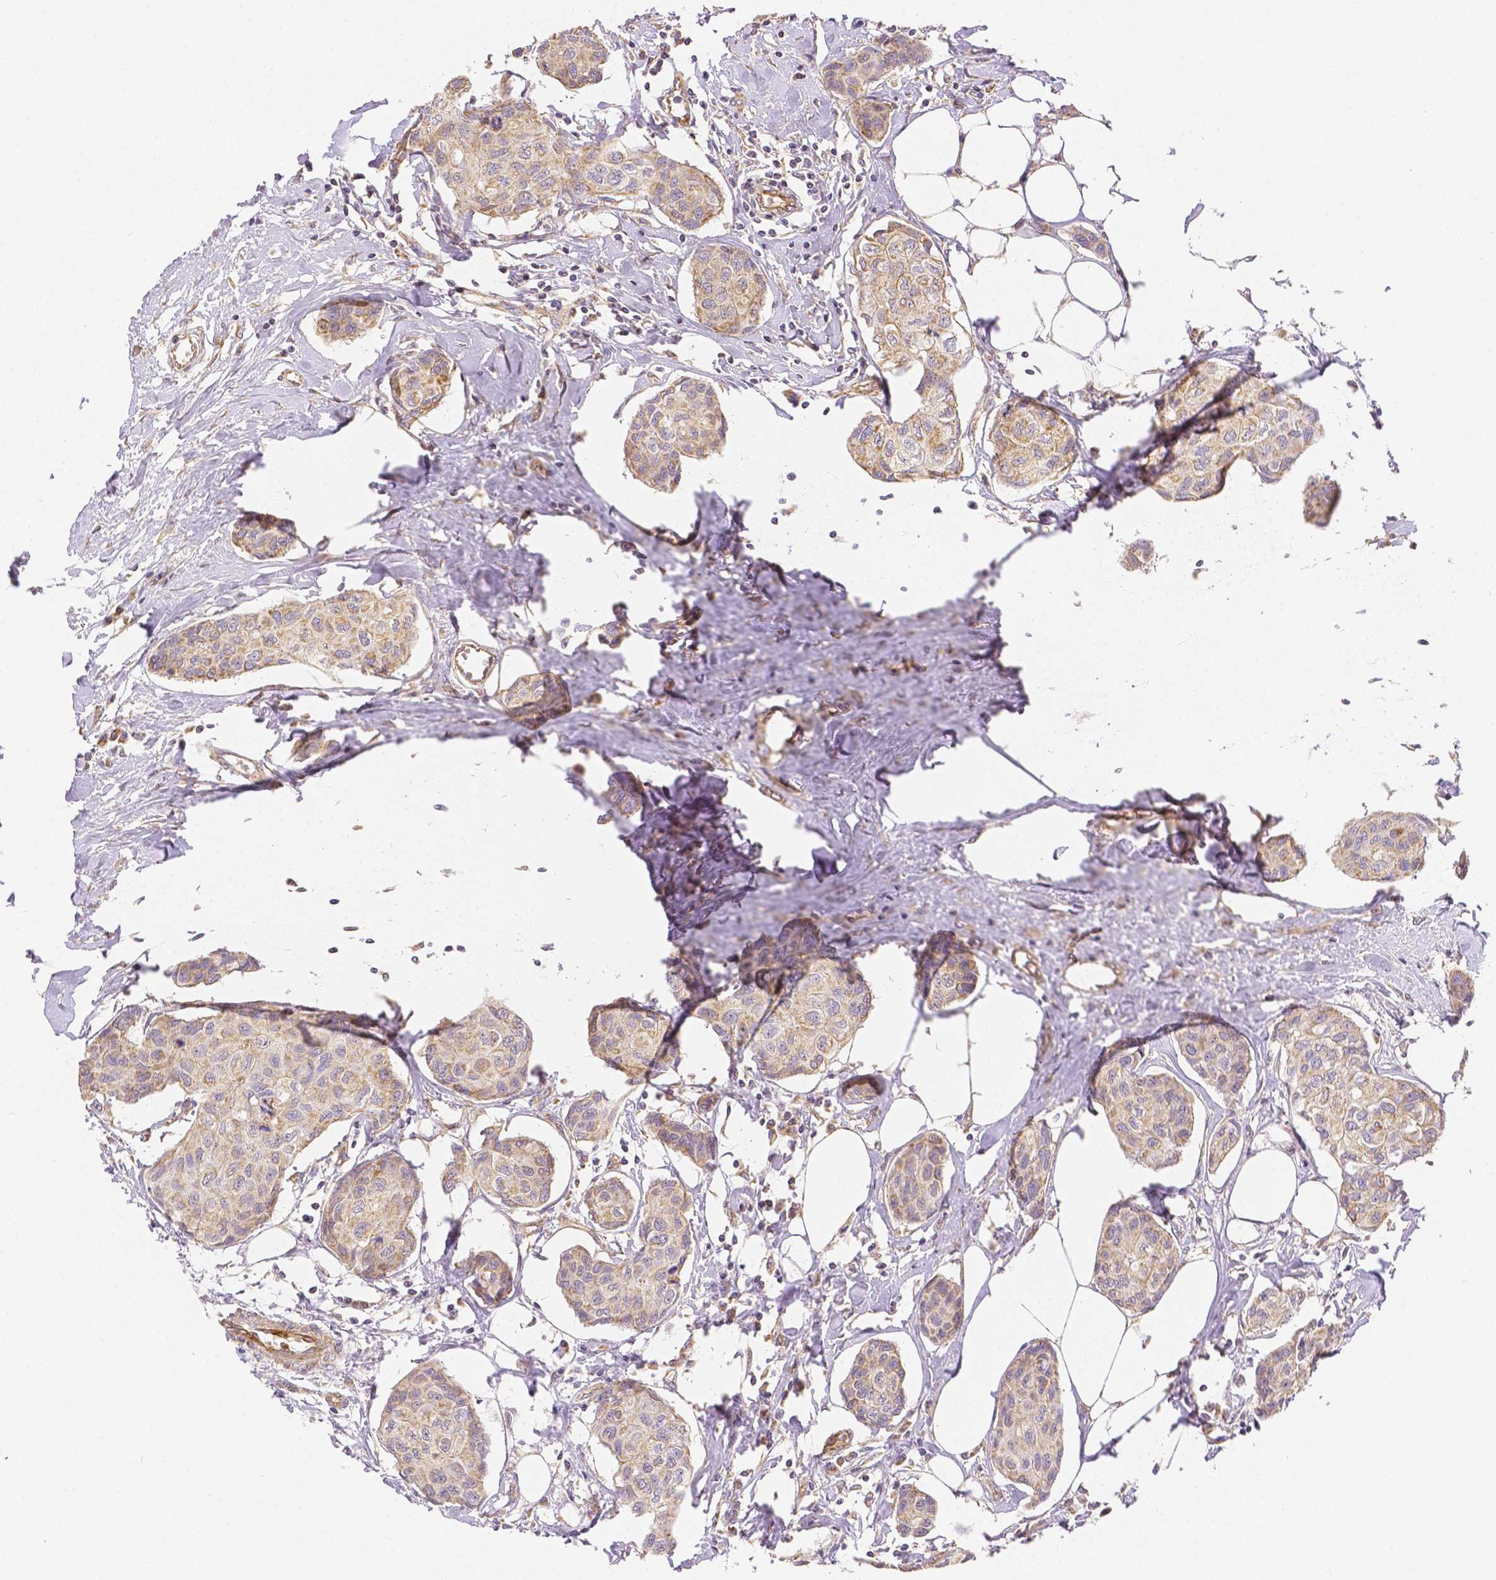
{"staining": {"intensity": "weak", "quantity": ">75%", "location": "cytoplasmic/membranous"}, "tissue": "breast cancer", "cell_type": "Tumor cells", "image_type": "cancer", "snomed": [{"axis": "morphology", "description": "Duct carcinoma"}, {"axis": "topography", "description": "Breast"}], "caption": "Immunohistochemical staining of human breast cancer (infiltrating ductal carcinoma) displays low levels of weak cytoplasmic/membranous protein staining in approximately >75% of tumor cells. (DAB IHC, brown staining for protein, blue staining for nuclei).", "gene": "RHOT1", "patient": {"sex": "female", "age": 80}}